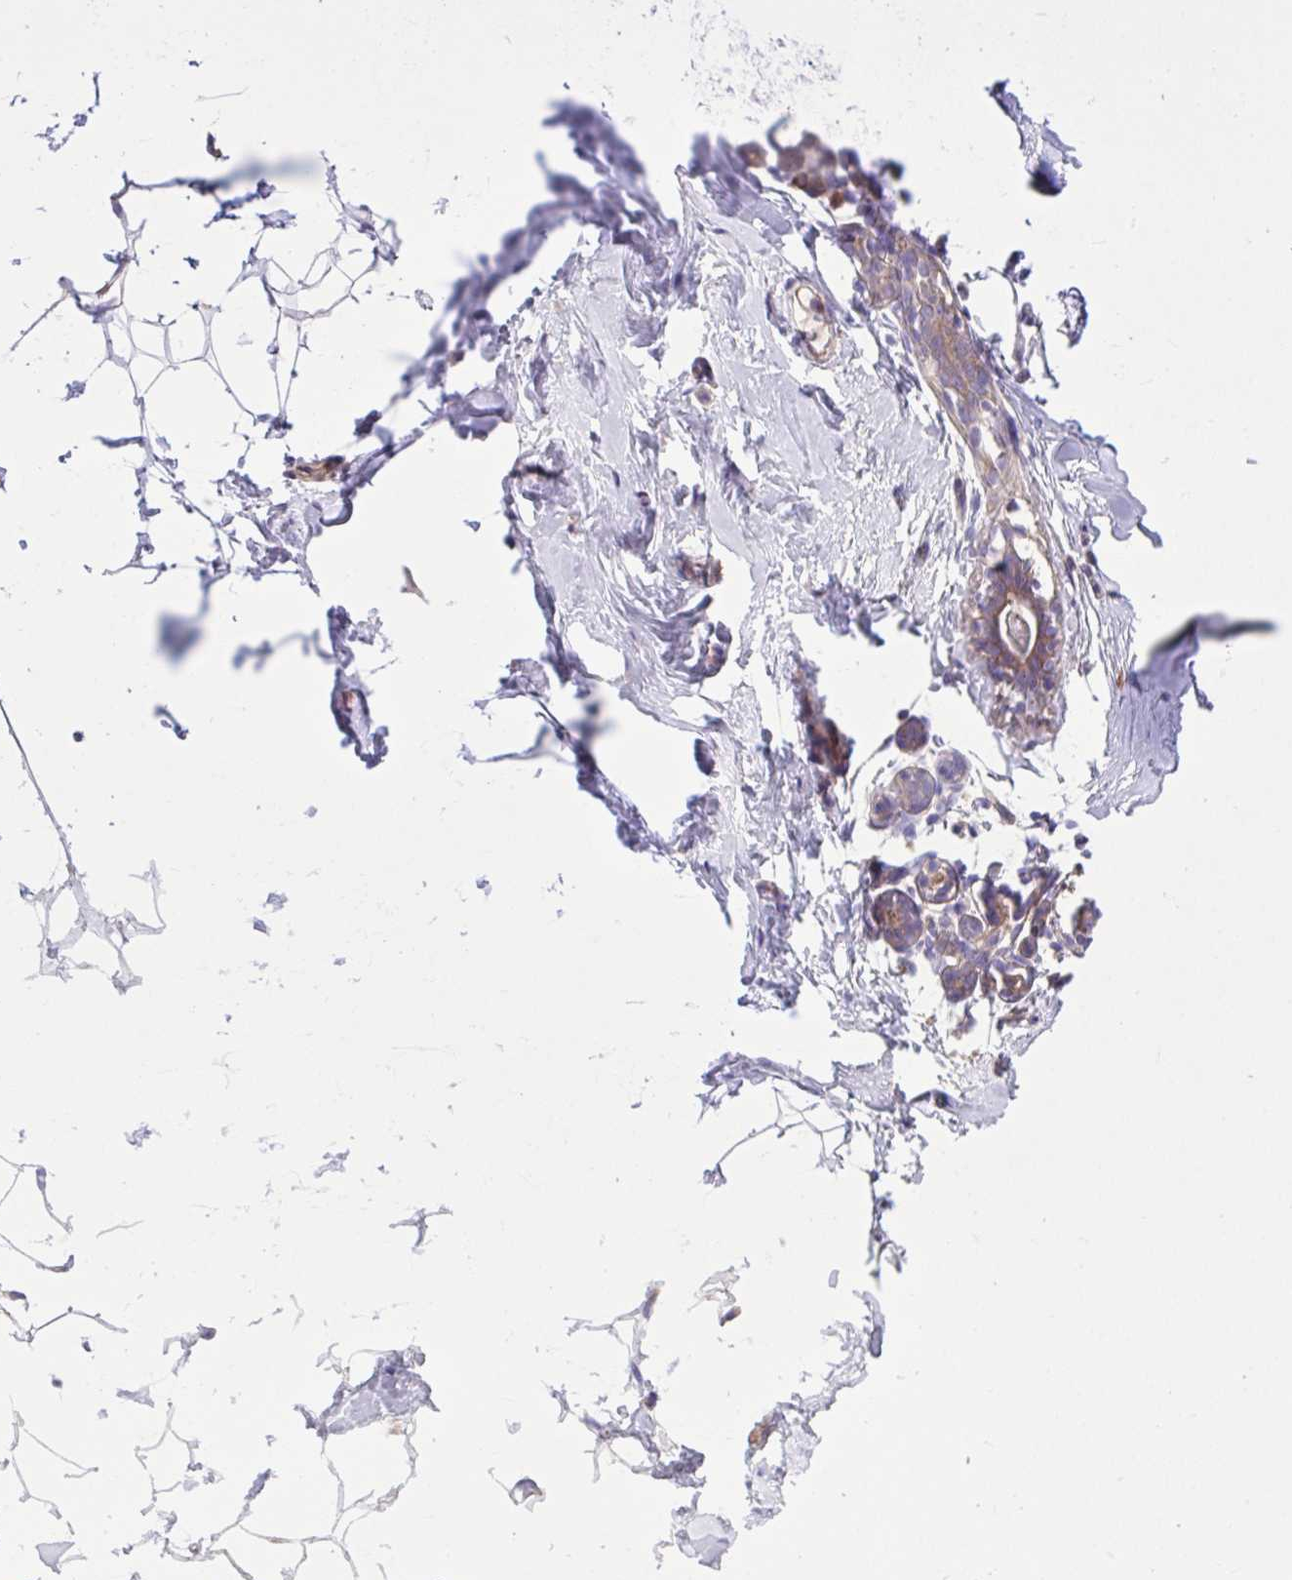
{"staining": {"intensity": "negative", "quantity": "none", "location": "none"}, "tissue": "breast", "cell_type": "Adipocytes", "image_type": "normal", "snomed": [{"axis": "morphology", "description": "Normal tissue, NOS"}, {"axis": "topography", "description": "Breast"}], "caption": "Immunohistochemistry (IHC) histopathology image of normal breast: human breast stained with DAB (3,3'-diaminobenzidine) demonstrates no significant protein positivity in adipocytes. The staining was performed using DAB (3,3'-diaminobenzidine) to visualize the protein expression in brown, while the nuclei were stained in blue with hematoxylin (Magnification: 20x).", "gene": "GRB14", "patient": {"sex": "female", "age": 32}}